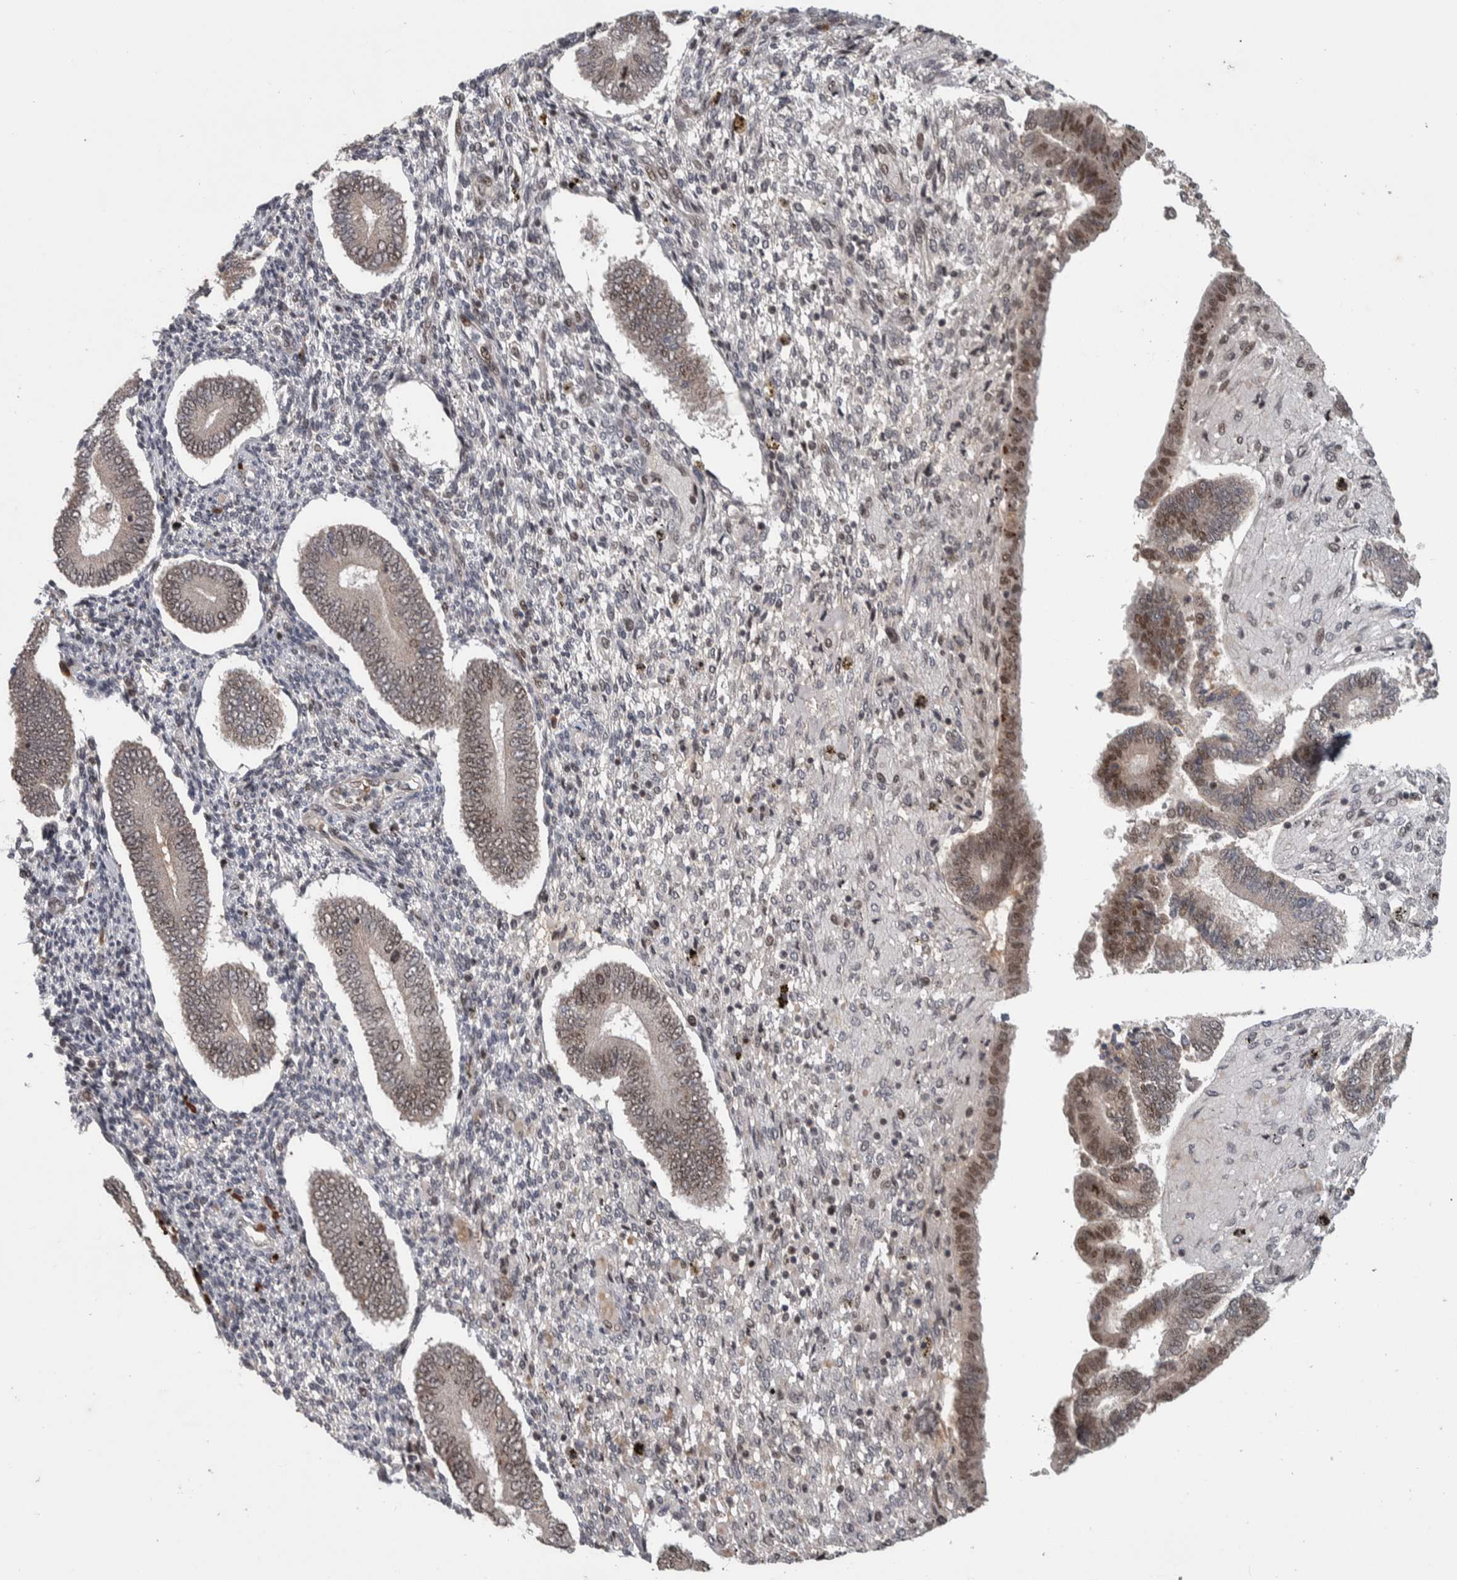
{"staining": {"intensity": "weak", "quantity": "<25%", "location": "nuclear"}, "tissue": "endometrium", "cell_type": "Cells in endometrial stroma", "image_type": "normal", "snomed": [{"axis": "morphology", "description": "Normal tissue, NOS"}, {"axis": "topography", "description": "Endometrium"}], "caption": "An immunohistochemistry image of unremarkable endometrium is shown. There is no staining in cells in endometrial stroma of endometrium.", "gene": "ZNF592", "patient": {"sex": "female", "age": 42}}